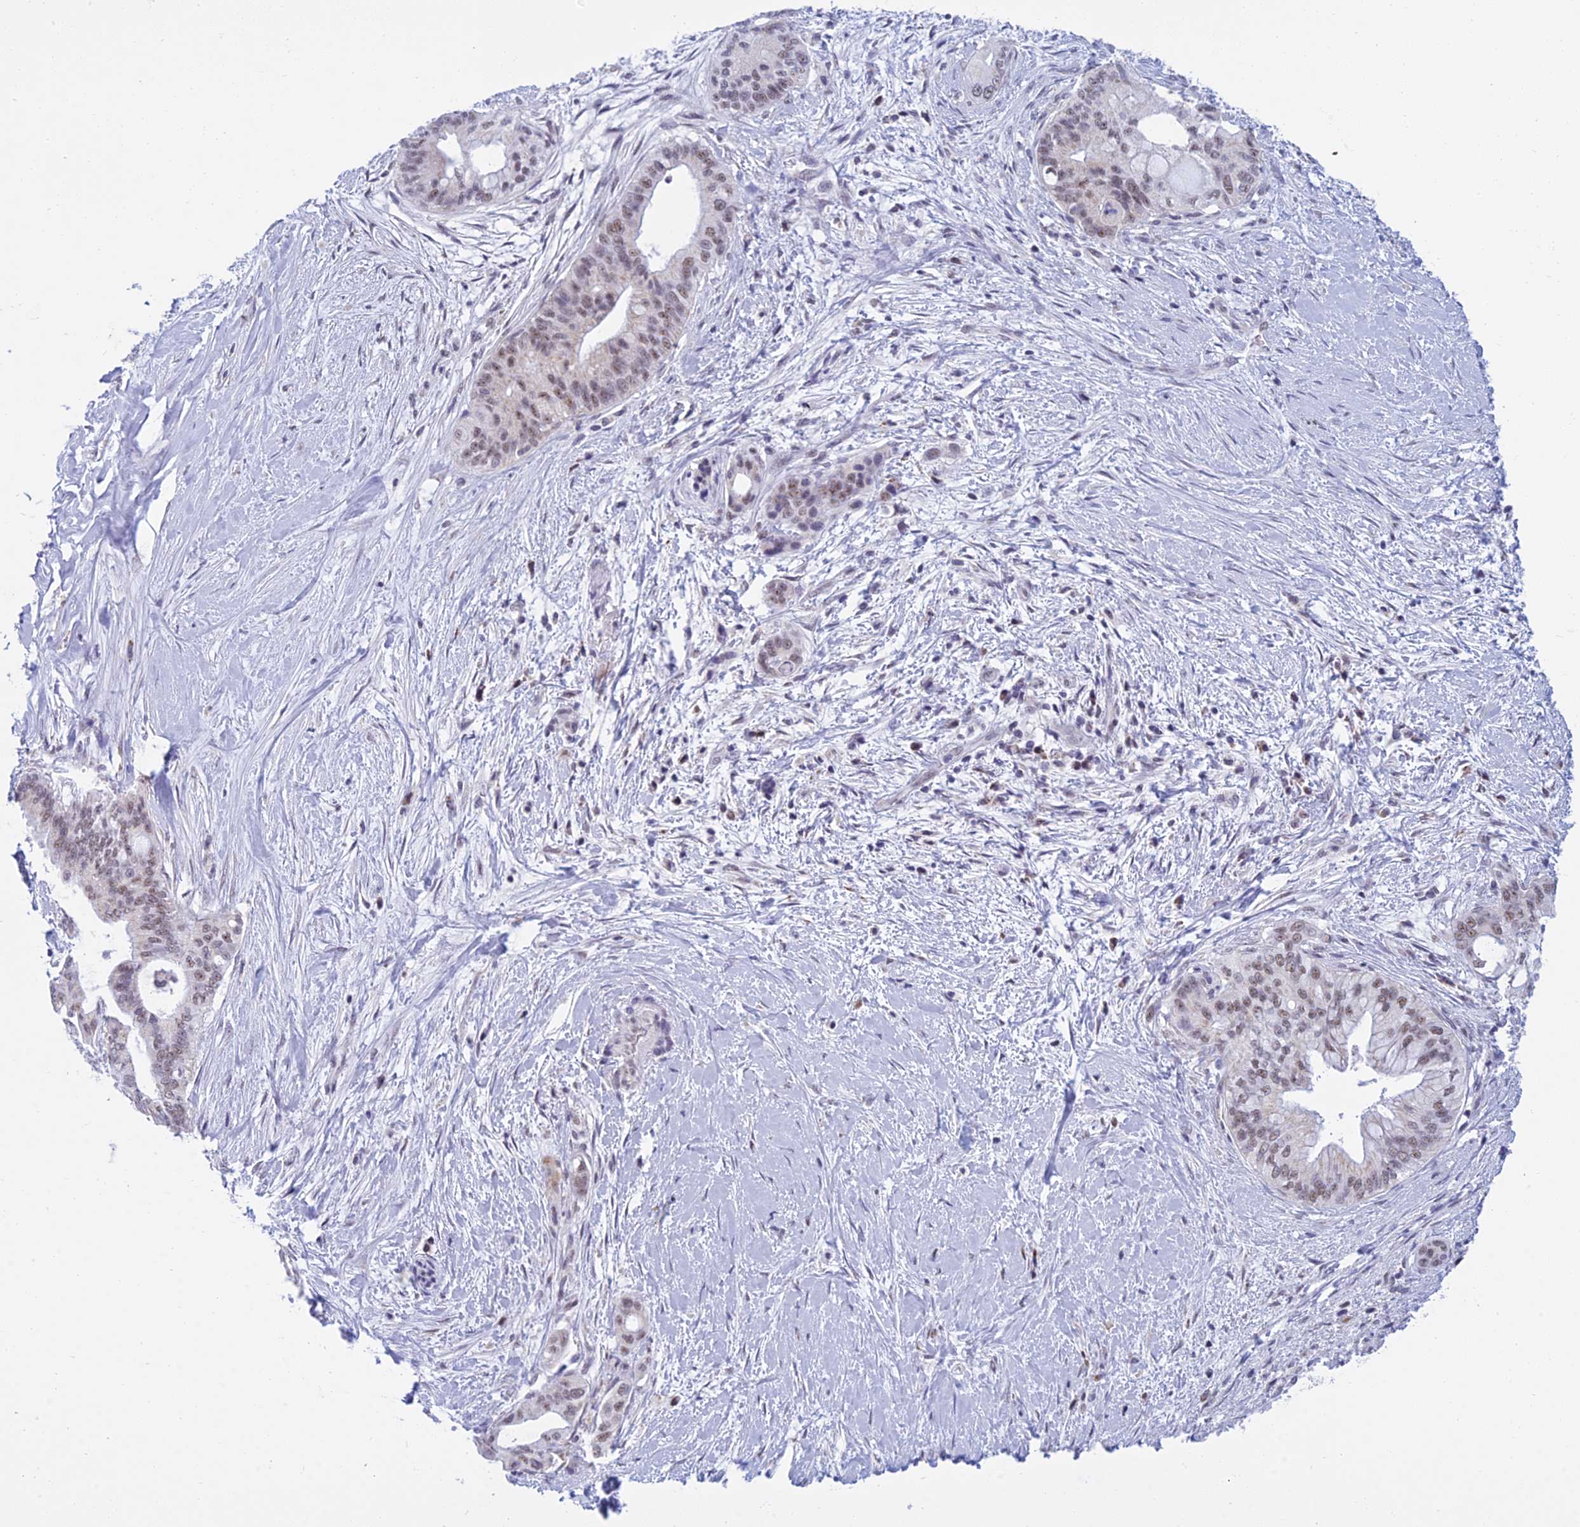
{"staining": {"intensity": "moderate", "quantity": "25%-75%", "location": "nuclear"}, "tissue": "pancreatic cancer", "cell_type": "Tumor cells", "image_type": "cancer", "snomed": [{"axis": "morphology", "description": "Adenocarcinoma, NOS"}, {"axis": "topography", "description": "Pancreas"}], "caption": "The photomicrograph exhibits staining of pancreatic cancer, revealing moderate nuclear protein staining (brown color) within tumor cells.", "gene": "KLF14", "patient": {"sex": "male", "age": 46}}